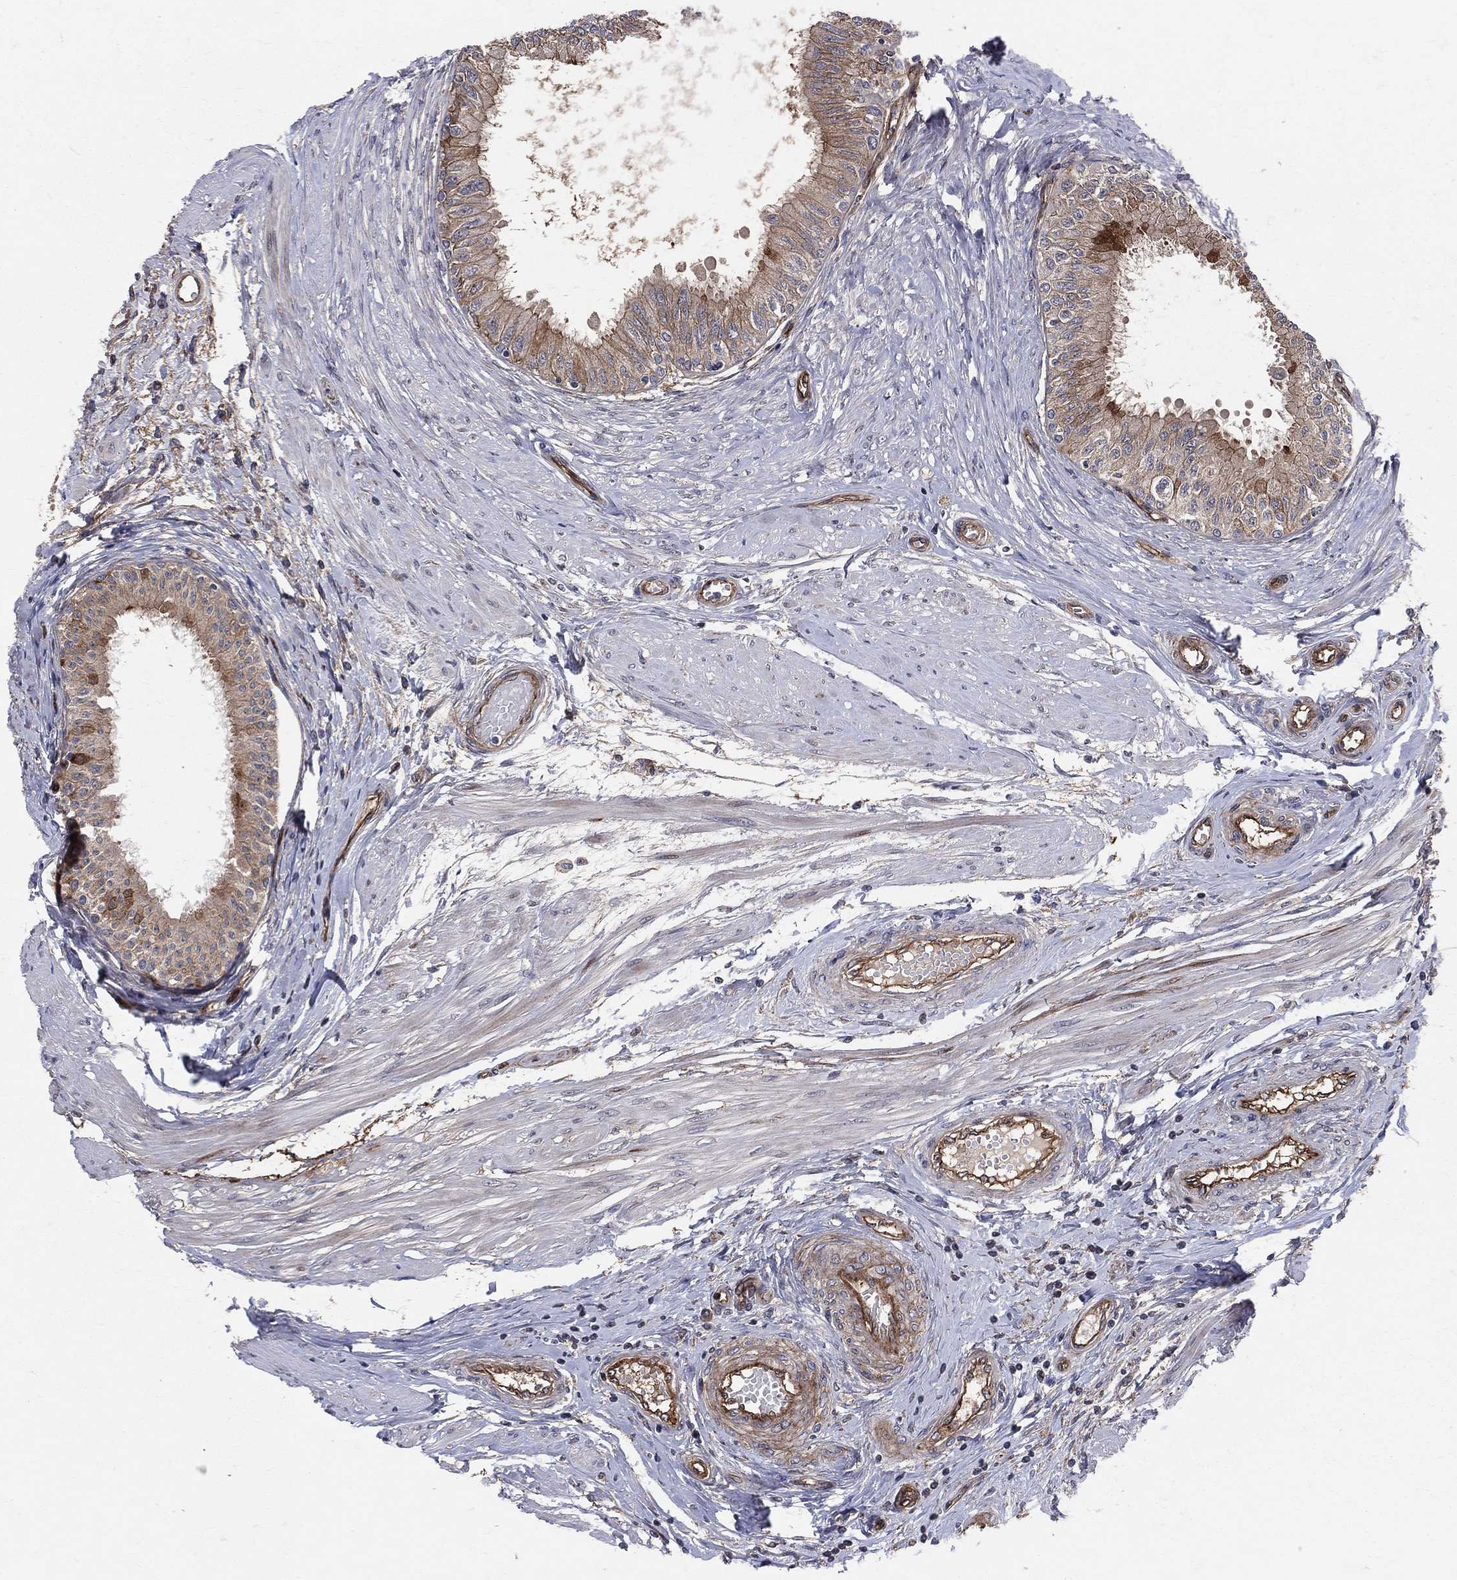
{"staining": {"intensity": "strong", "quantity": "25%-75%", "location": "cytoplasmic/membranous"}, "tissue": "epididymis", "cell_type": "Glandular cells", "image_type": "normal", "snomed": [{"axis": "morphology", "description": "Normal tissue, NOS"}, {"axis": "morphology", "description": "Seminoma, NOS"}, {"axis": "topography", "description": "Testis"}, {"axis": "topography", "description": "Epididymis"}], "caption": "Immunohistochemistry of unremarkable human epididymis demonstrates high levels of strong cytoplasmic/membranous expression in approximately 25%-75% of glandular cells. (DAB (3,3'-diaminobenzidine) = brown stain, brightfield microscopy at high magnification).", "gene": "ENTPD1", "patient": {"sex": "male", "age": 61}}